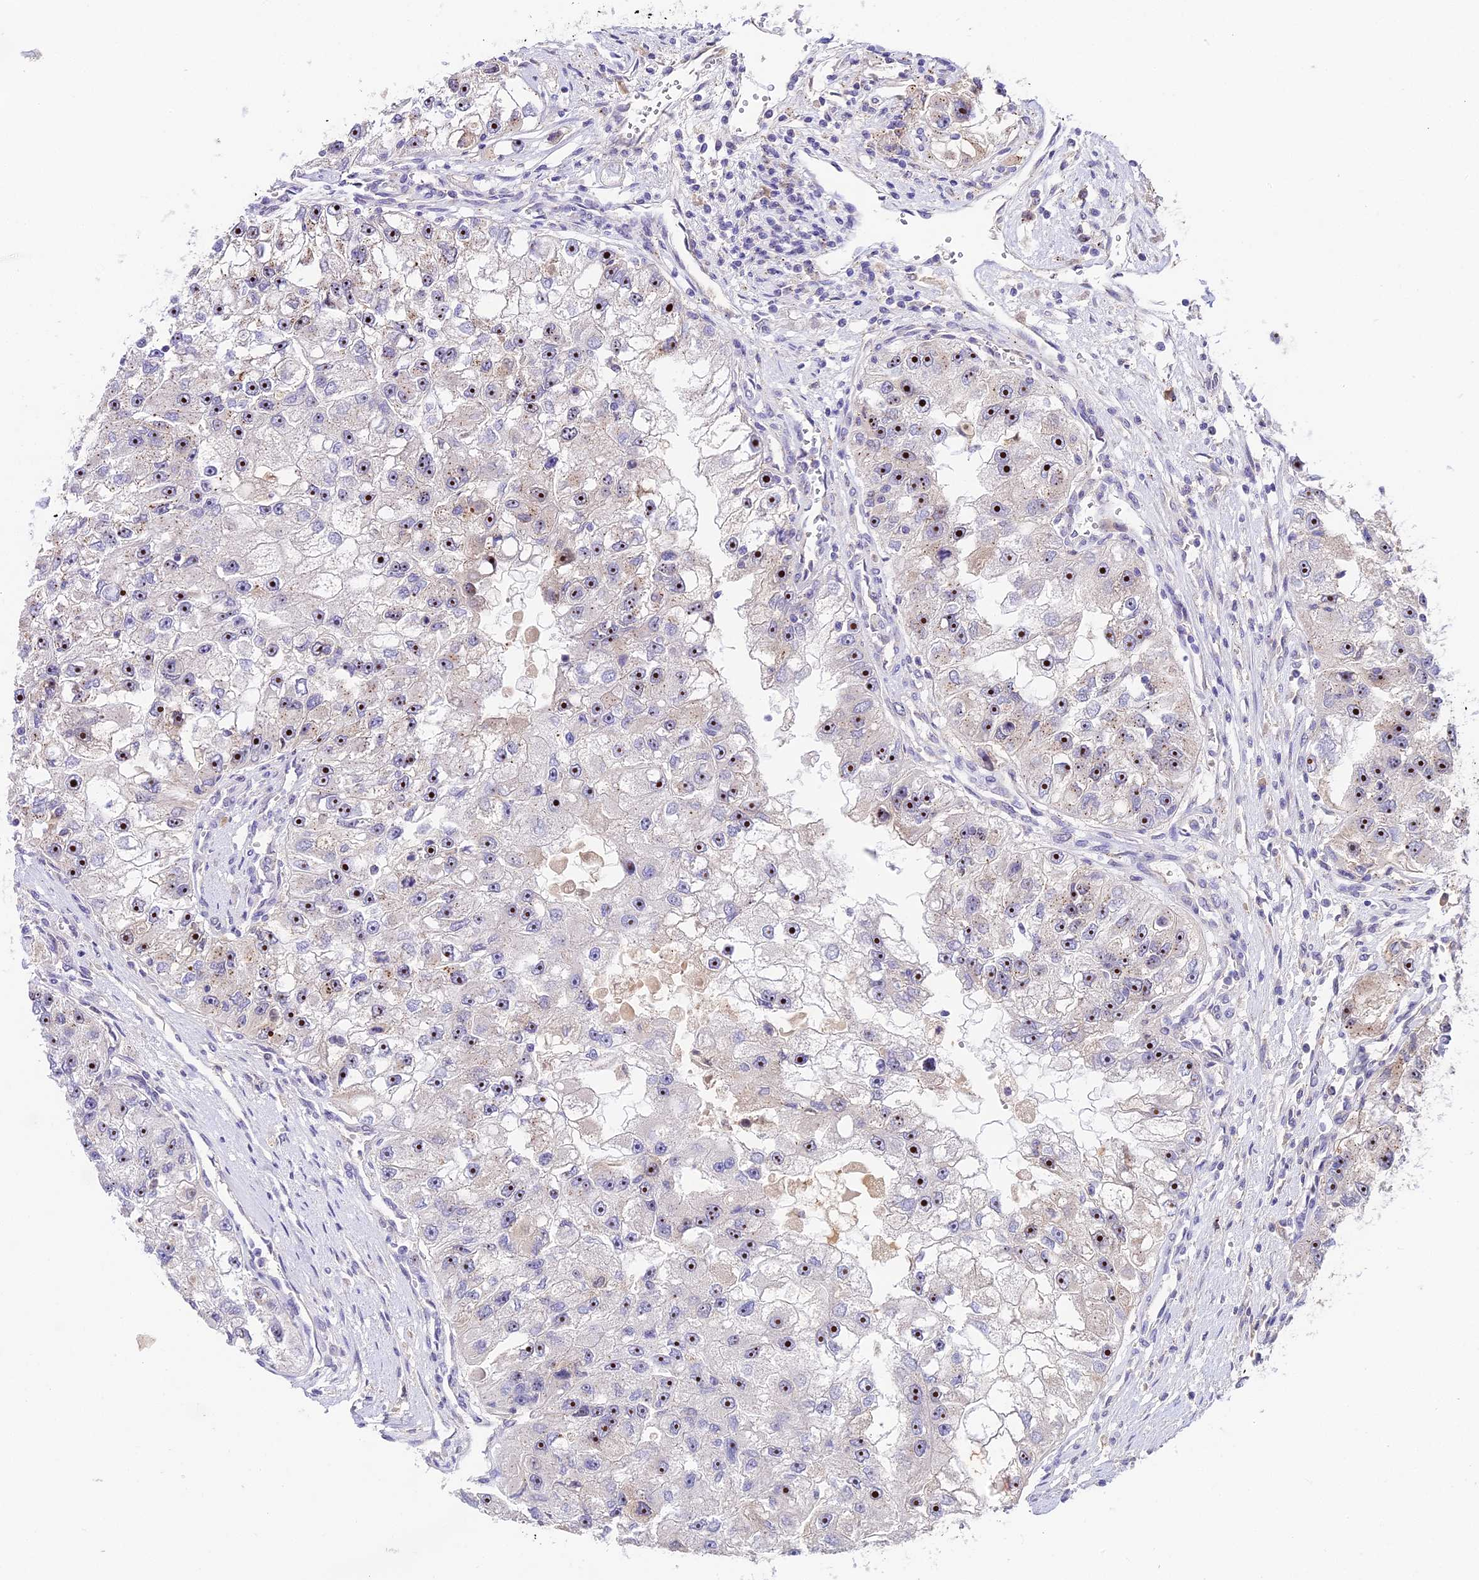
{"staining": {"intensity": "strong", "quantity": ">75%", "location": "nuclear"}, "tissue": "renal cancer", "cell_type": "Tumor cells", "image_type": "cancer", "snomed": [{"axis": "morphology", "description": "Adenocarcinoma, NOS"}, {"axis": "topography", "description": "Kidney"}], "caption": "Immunohistochemistry (IHC) (DAB (3,3'-diaminobenzidine)) staining of renal cancer (adenocarcinoma) exhibits strong nuclear protein staining in about >75% of tumor cells.", "gene": "RAD51", "patient": {"sex": "male", "age": 63}}